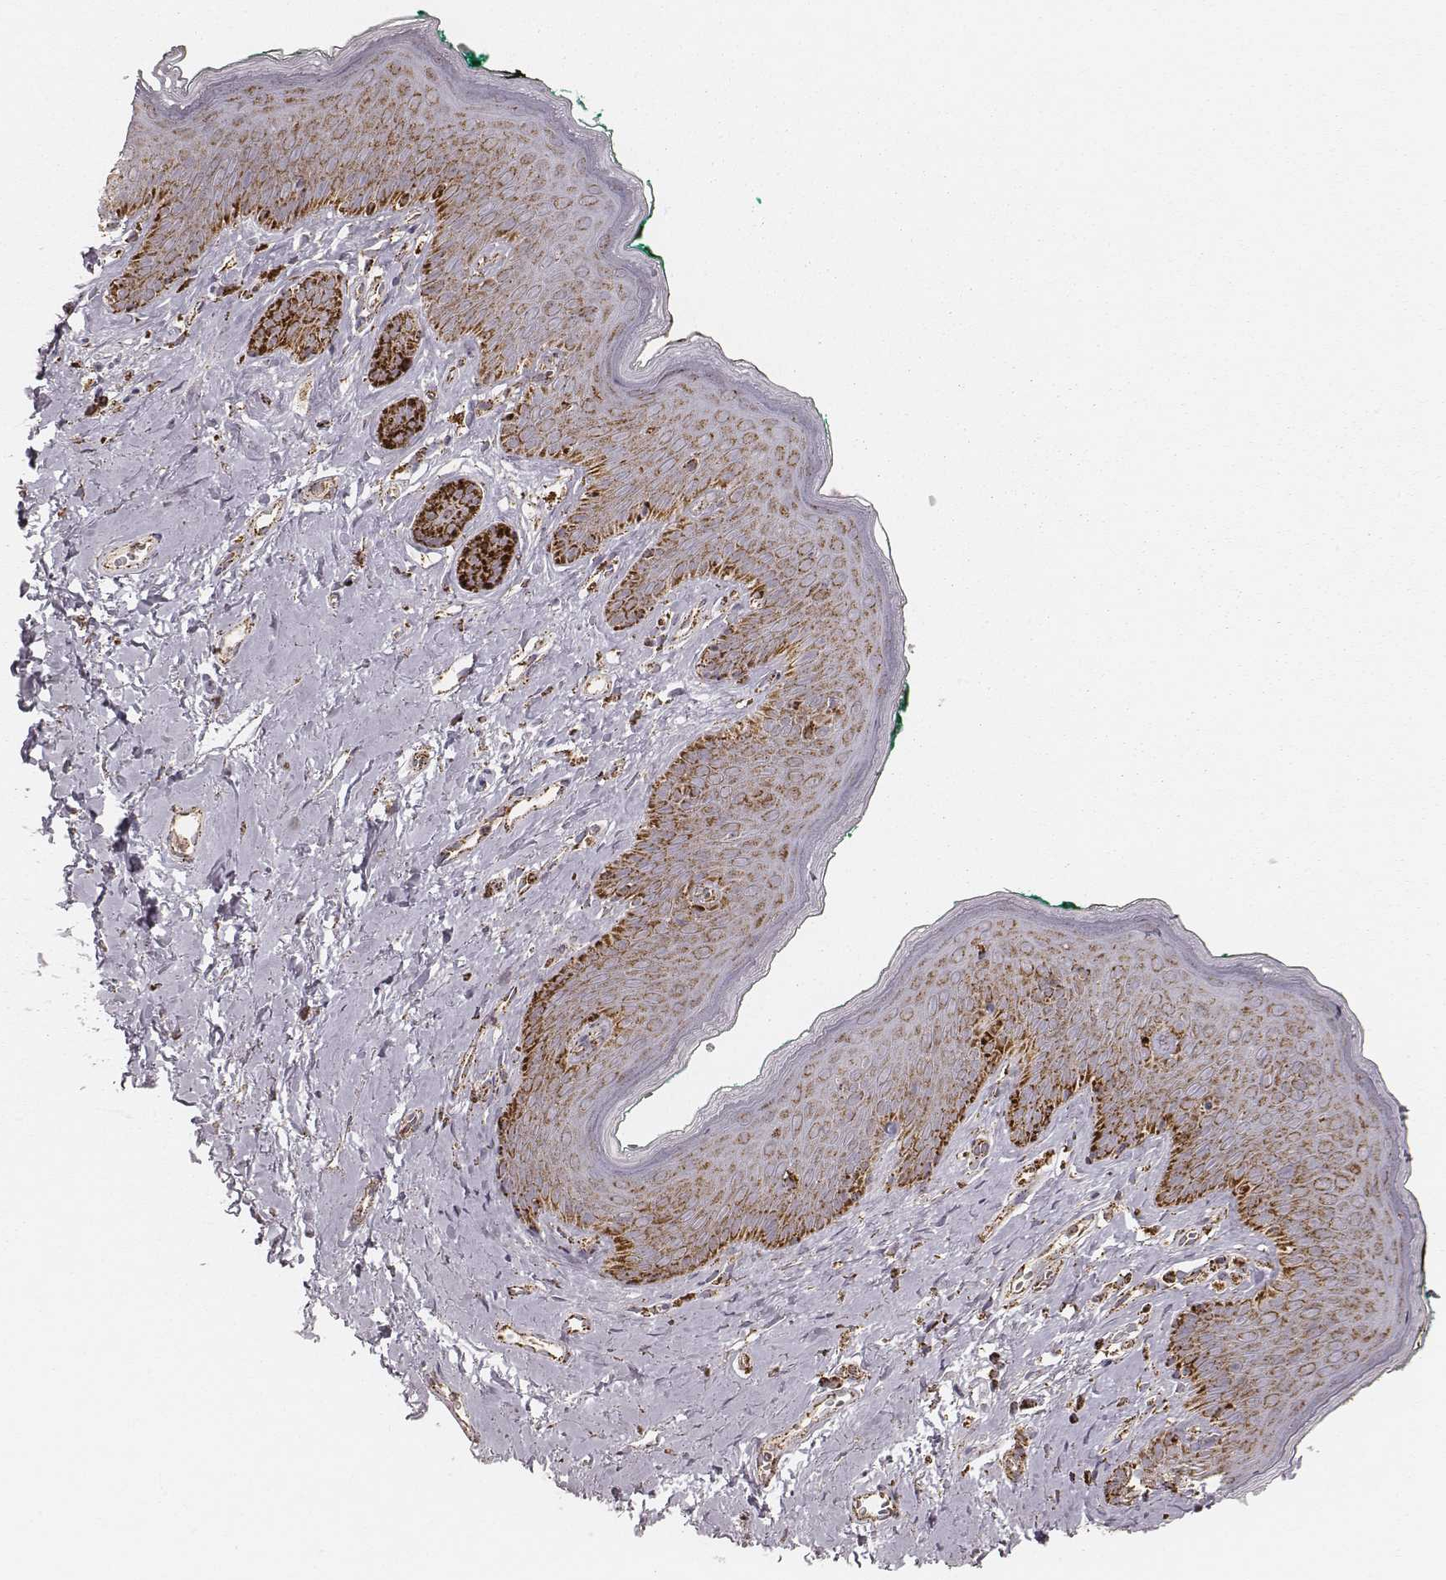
{"staining": {"intensity": "strong", "quantity": ">75%", "location": "cytoplasmic/membranous"}, "tissue": "skin", "cell_type": "Epidermal cells", "image_type": "normal", "snomed": [{"axis": "morphology", "description": "Normal tissue, NOS"}, {"axis": "topography", "description": "Vulva"}], "caption": "About >75% of epidermal cells in unremarkable human skin demonstrate strong cytoplasmic/membranous protein expression as visualized by brown immunohistochemical staining.", "gene": "CS", "patient": {"sex": "female", "age": 66}}